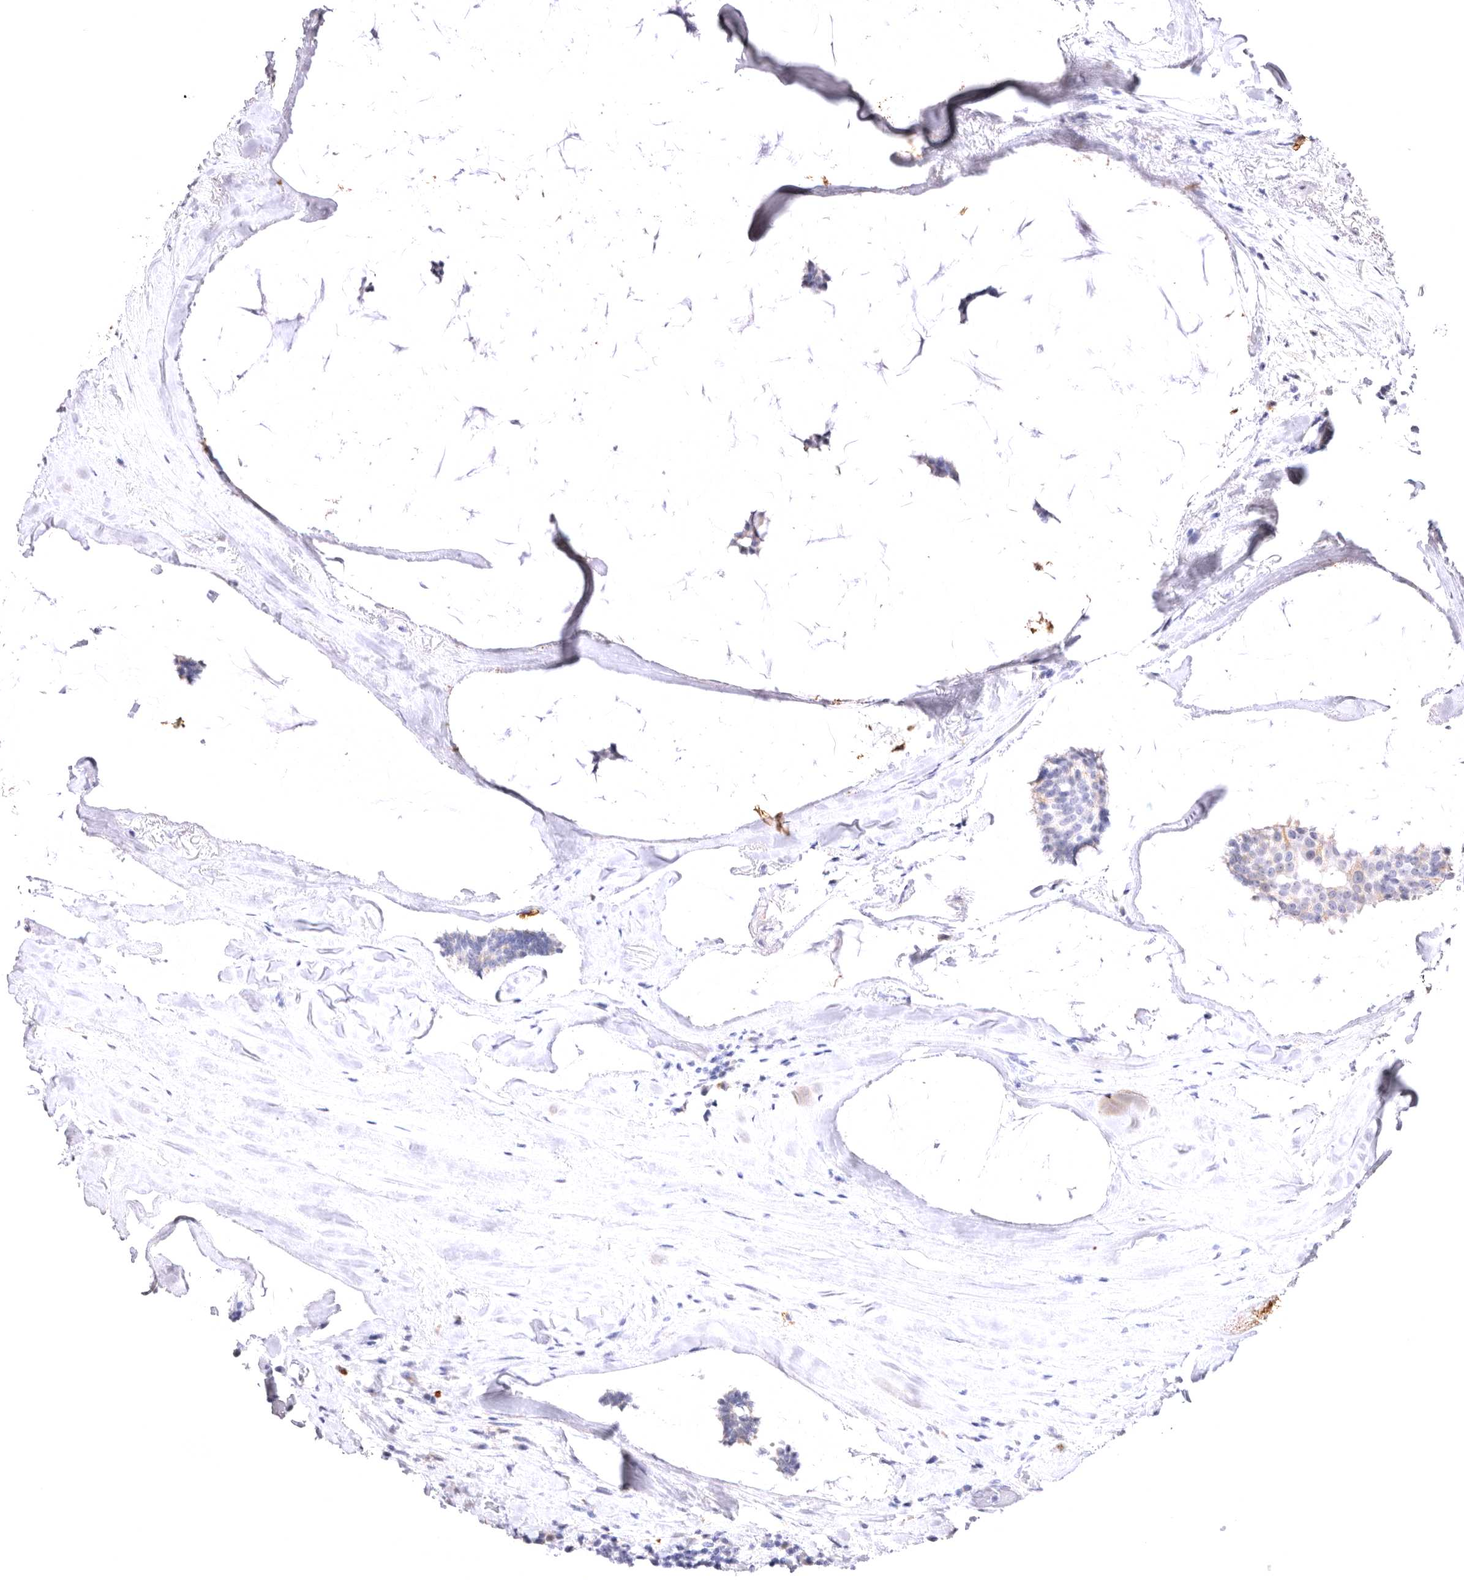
{"staining": {"intensity": "negative", "quantity": "none", "location": "none"}, "tissue": "breast cancer", "cell_type": "Tumor cells", "image_type": "cancer", "snomed": [{"axis": "morphology", "description": "Duct carcinoma"}, {"axis": "topography", "description": "Breast"}], "caption": "Tumor cells show no significant protein positivity in infiltrating ductal carcinoma (breast).", "gene": "VPS45", "patient": {"sex": "female", "age": 93}}